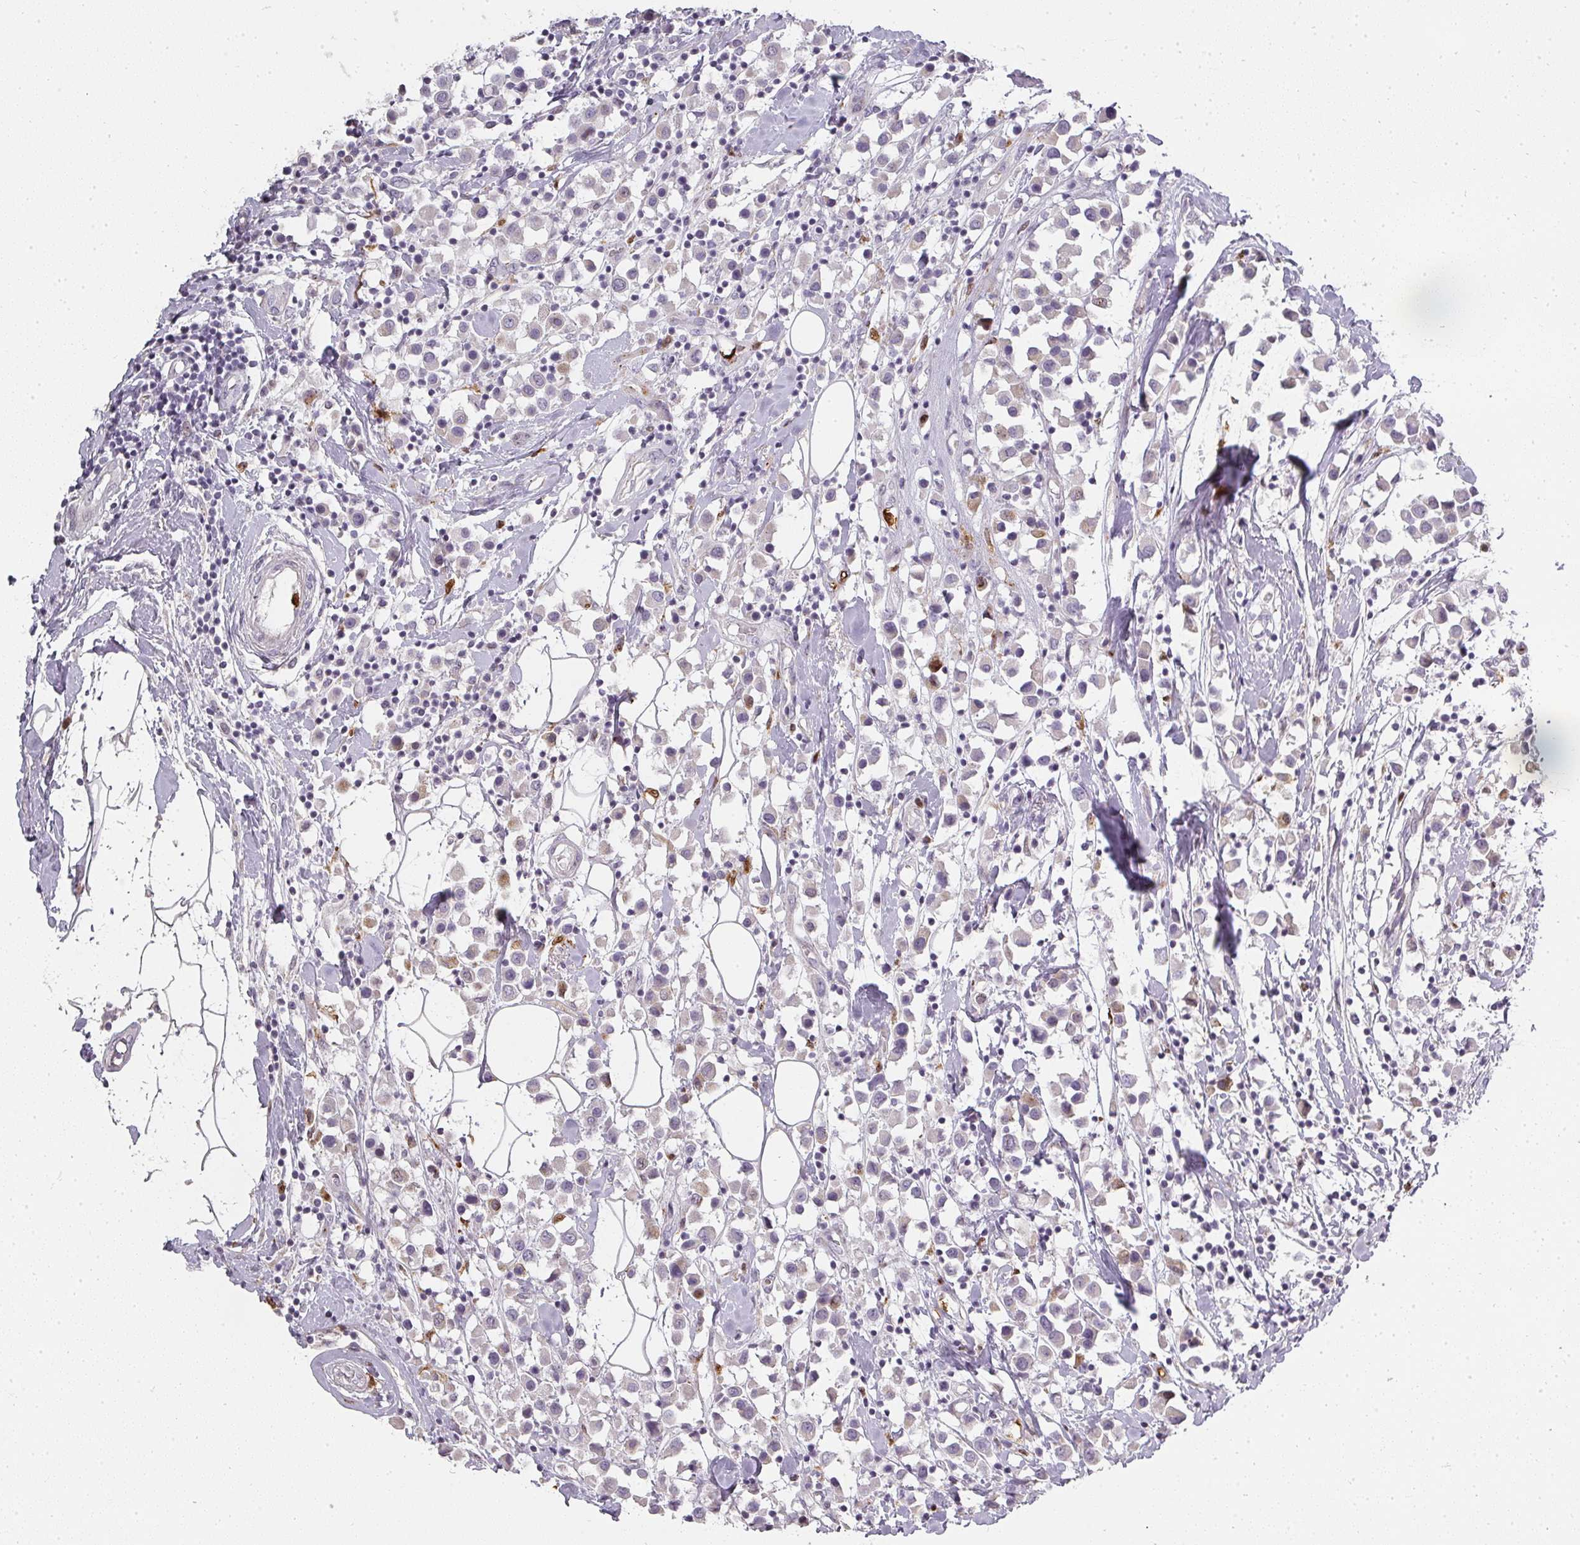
{"staining": {"intensity": "negative", "quantity": "none", "location": "none"}, "tissue": "breast cancer", "cell_type": "Tumor cells", "image_type": "cancer", "snomed": [{"axis": "morphology", "description": "Duct carcinoma"}, {"axis": "topography", "description": "Breast"}], "caption": "This is an immunohistochemistry photomicrograph of human breast cancer (invasive ductal carcinoma). There is no staining in tumor cells.", "gene": "BIK", "patient": {"sex": "female", "age": 61}}